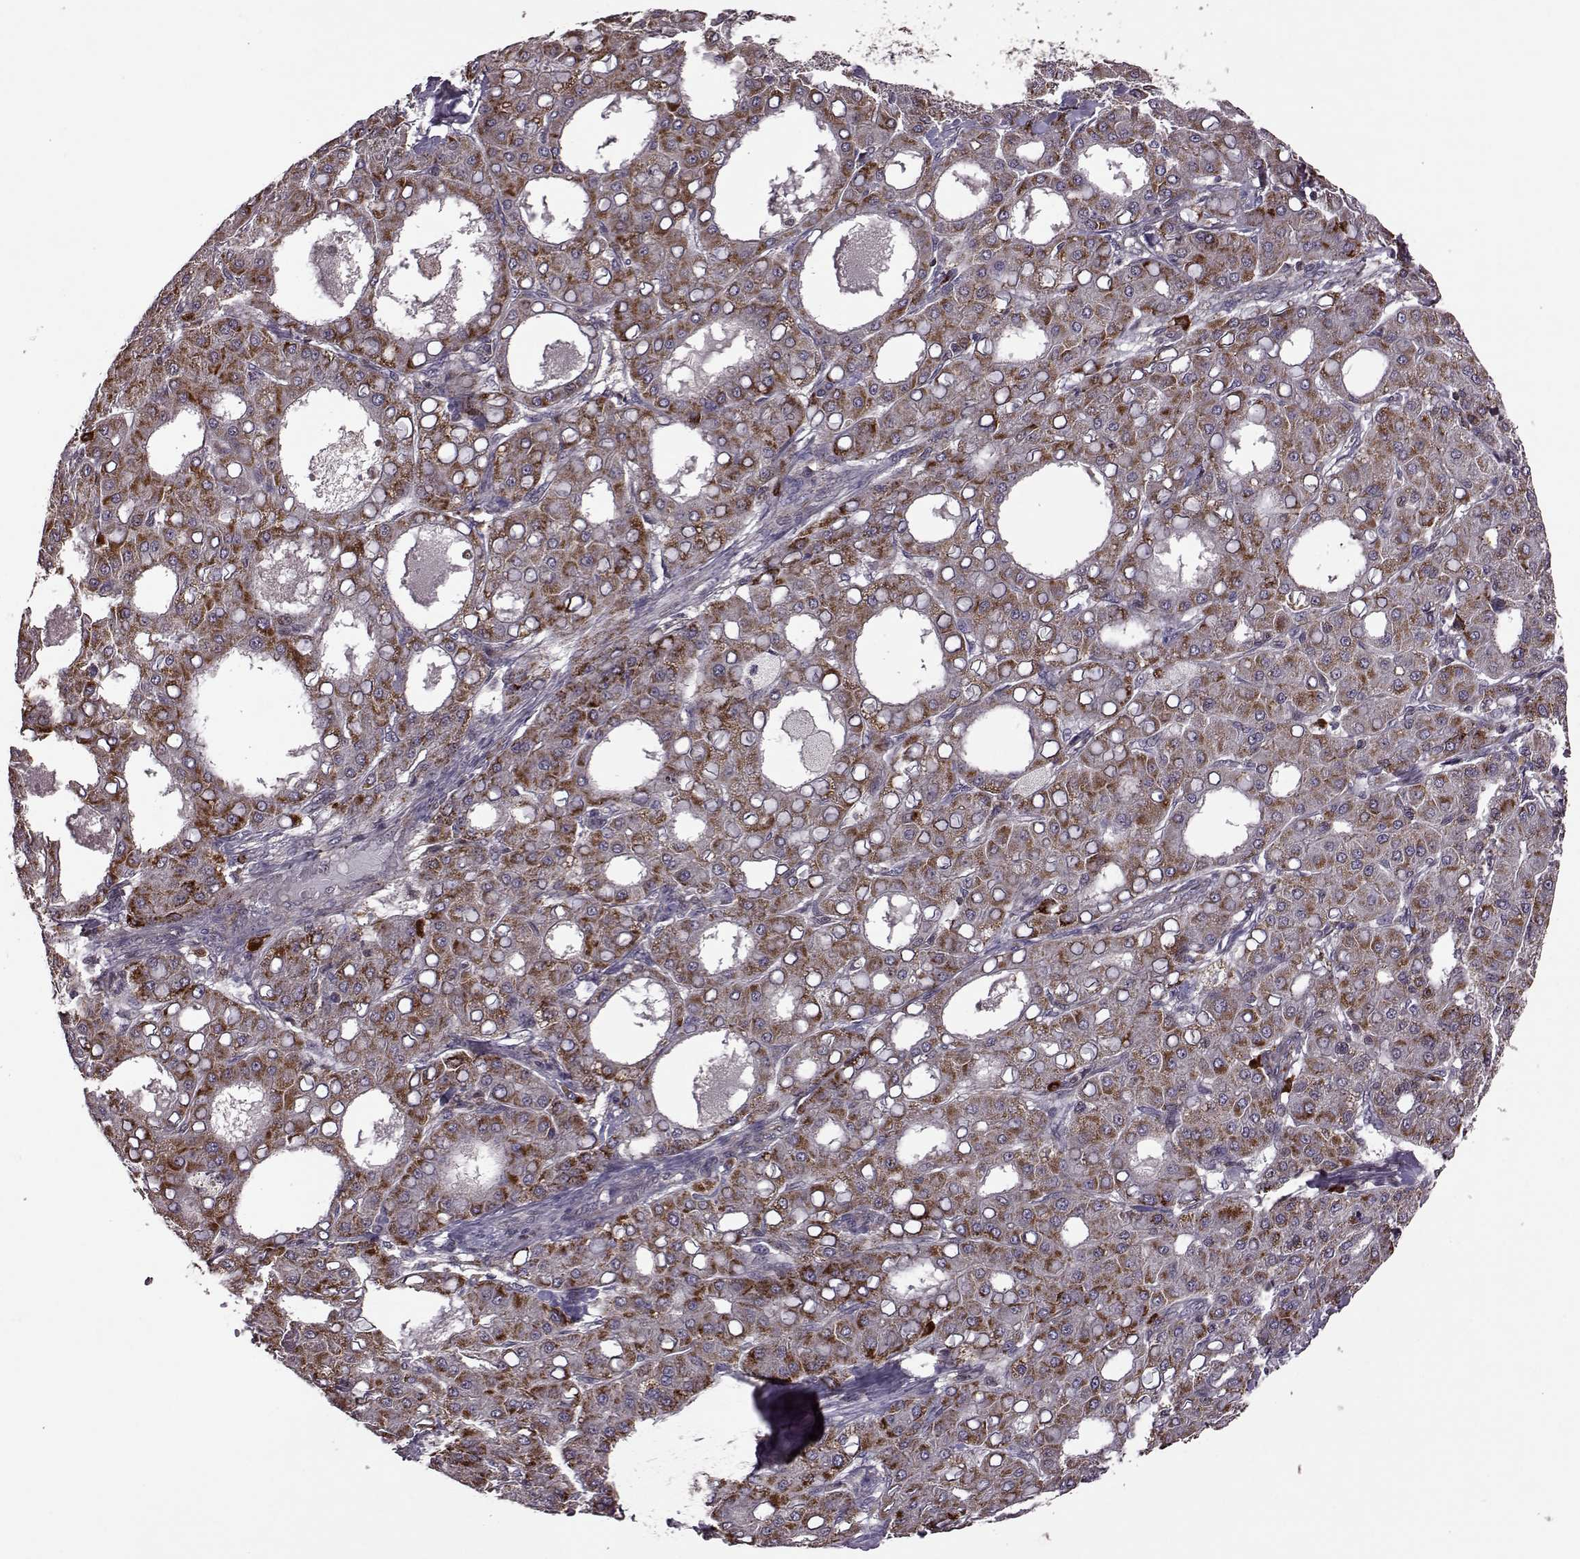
{"staining": {"intensity": "strong", "quantity": "25%-75%", "location": "cytoplasmic/membranous"}, "tissue": "liver cancer", "cell_type": "Tumor cells", "image_type": "cancer", "snomed": [{"axis": "morphology", "description": "Carcinoma, Hepatocellular, NOS"}, {"axis": "topography", "description": "Liver"}], "caption": "Approximately 25%-75% of tumor cells in human liver cancer (hepatocellular carcinoma) display strong cytoplasmic/membranous protein expression as visualized by brown immunohistochemical staining.", "gene": "TRMU", "patient": {"sex": "male", "age": 65}}